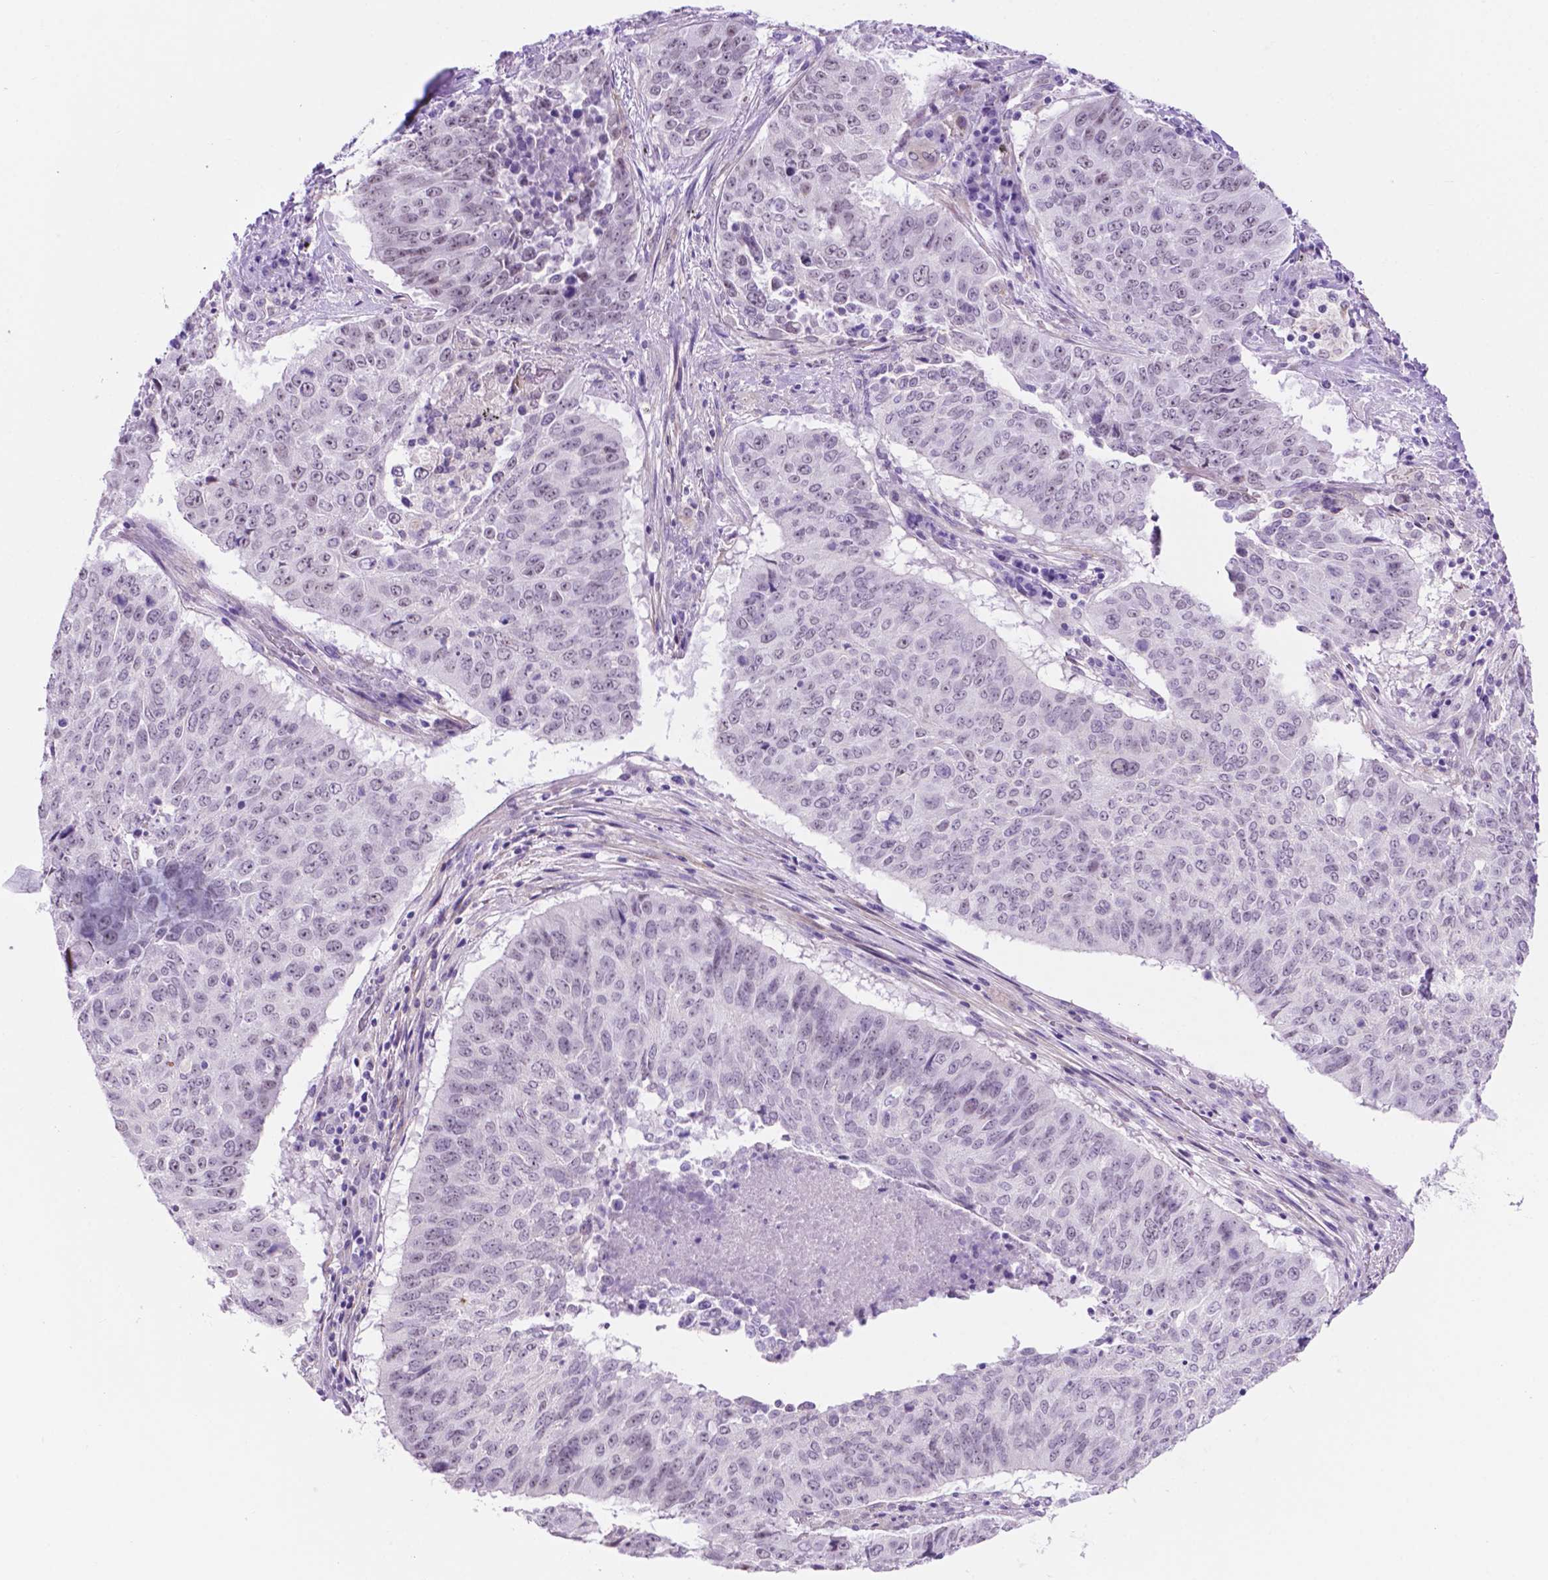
{"staining": {"intensity": "negative", "quantity": "none", "location": "none"}, "tissue": "lung cancer", "cell_type": "Tumor cells", "image_type": "cancer", "snomed": [{"axis": "morphology", "description": "Normal tissue, NOS"}, {"axis": "morphology", "description": "Squamous cell carcinoma, NOS"}, {"axis": "topography", "description": "Bronchus"}, {"axis": "topography", "description": "Lung"}], "caption": "IHC micrograph of neoplastic tissue: lung squamous cell carcinoma stained with DAB displays no significant protein staining in tumor cells.", "gene": "ACY3", "patient": {"sex": "male", "age": 64}}